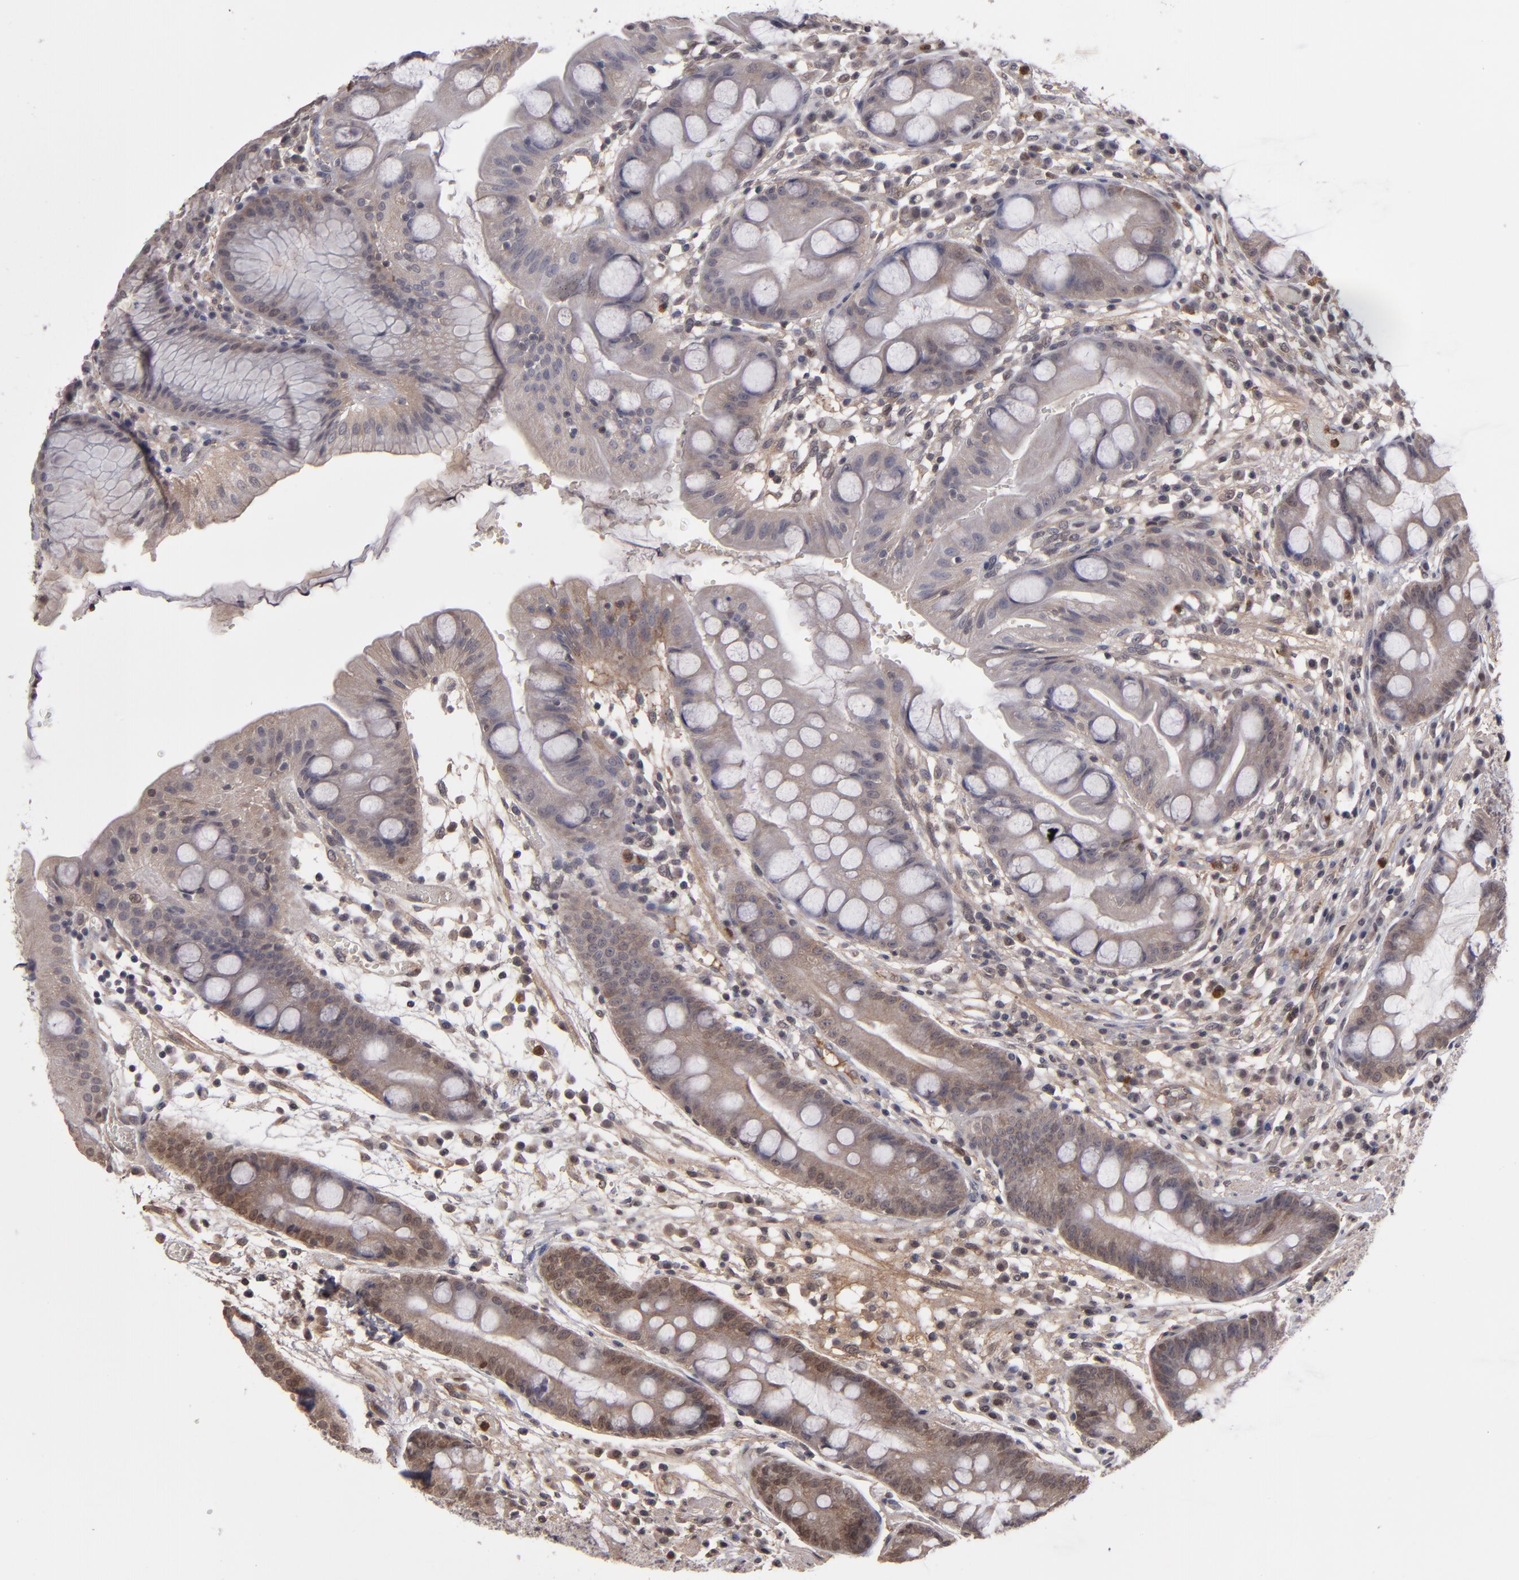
{"staining": {"intensity": "weak", "quantity": "25%-75%", "location": "cytoplasmic/membranous"}, "tissue": "stomach", "cell_type": "Glandular cells", "image_type": "normal", "snomed": [{"axis": "morphology", "description": "Normal tissue, NOS"}, {"axis": "morphology", "description": "Inflammation, NOS"}, {"axis": "topography", "description": "Stomach, lower"}], "caption": "Stomach was stained to show a protein in brown. There is low levels of weak cytoplasmic/membranous staining in about 25%-75% of glandular cells. (DAB IHC, brown staining for protein, blue staining for nuclei).", "gene": "SERPINA7", "patient": {"sex": "male", "age": 59}}